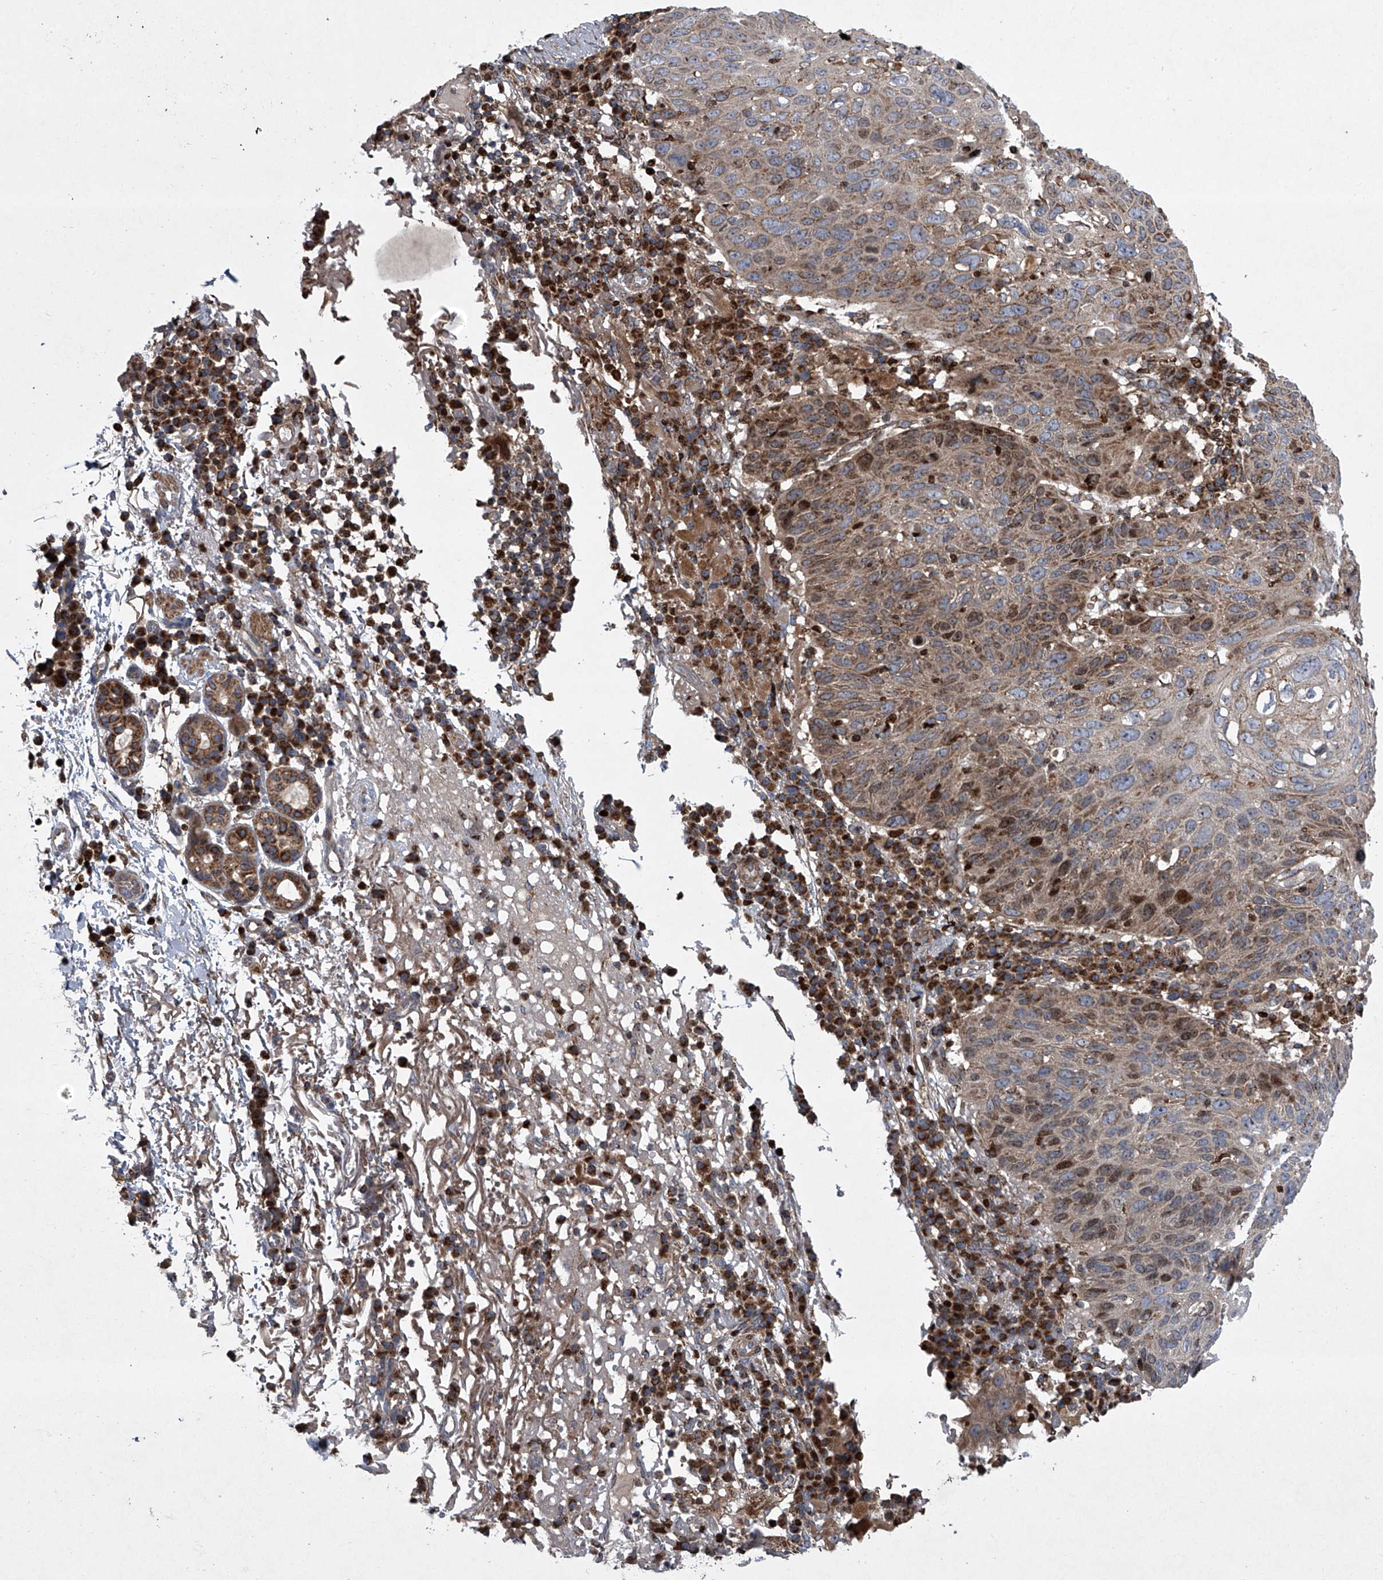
{"staining": {"intensity": "moderate", "quantity": ">75%", "location": "cytoplasmic/membranous,nuclear"}, "tissue": "skin cancer", "cell_type": "Tumor cells", "image_type": "cancer", "snomed": [{"axis": "morphology", "description": "Squamous cell carcinoma, NOS"}, {"axis": "topography", "description": "Skin"}], "caption": "Skin cancer was stained to show a protein in brown. There is medium levels of moderate cytoplasmic/membranous and nuclear staining in approximately >75% of tumor cells.", "gene": "STRADA", "patient": {"sex": "female", "age": 90}}